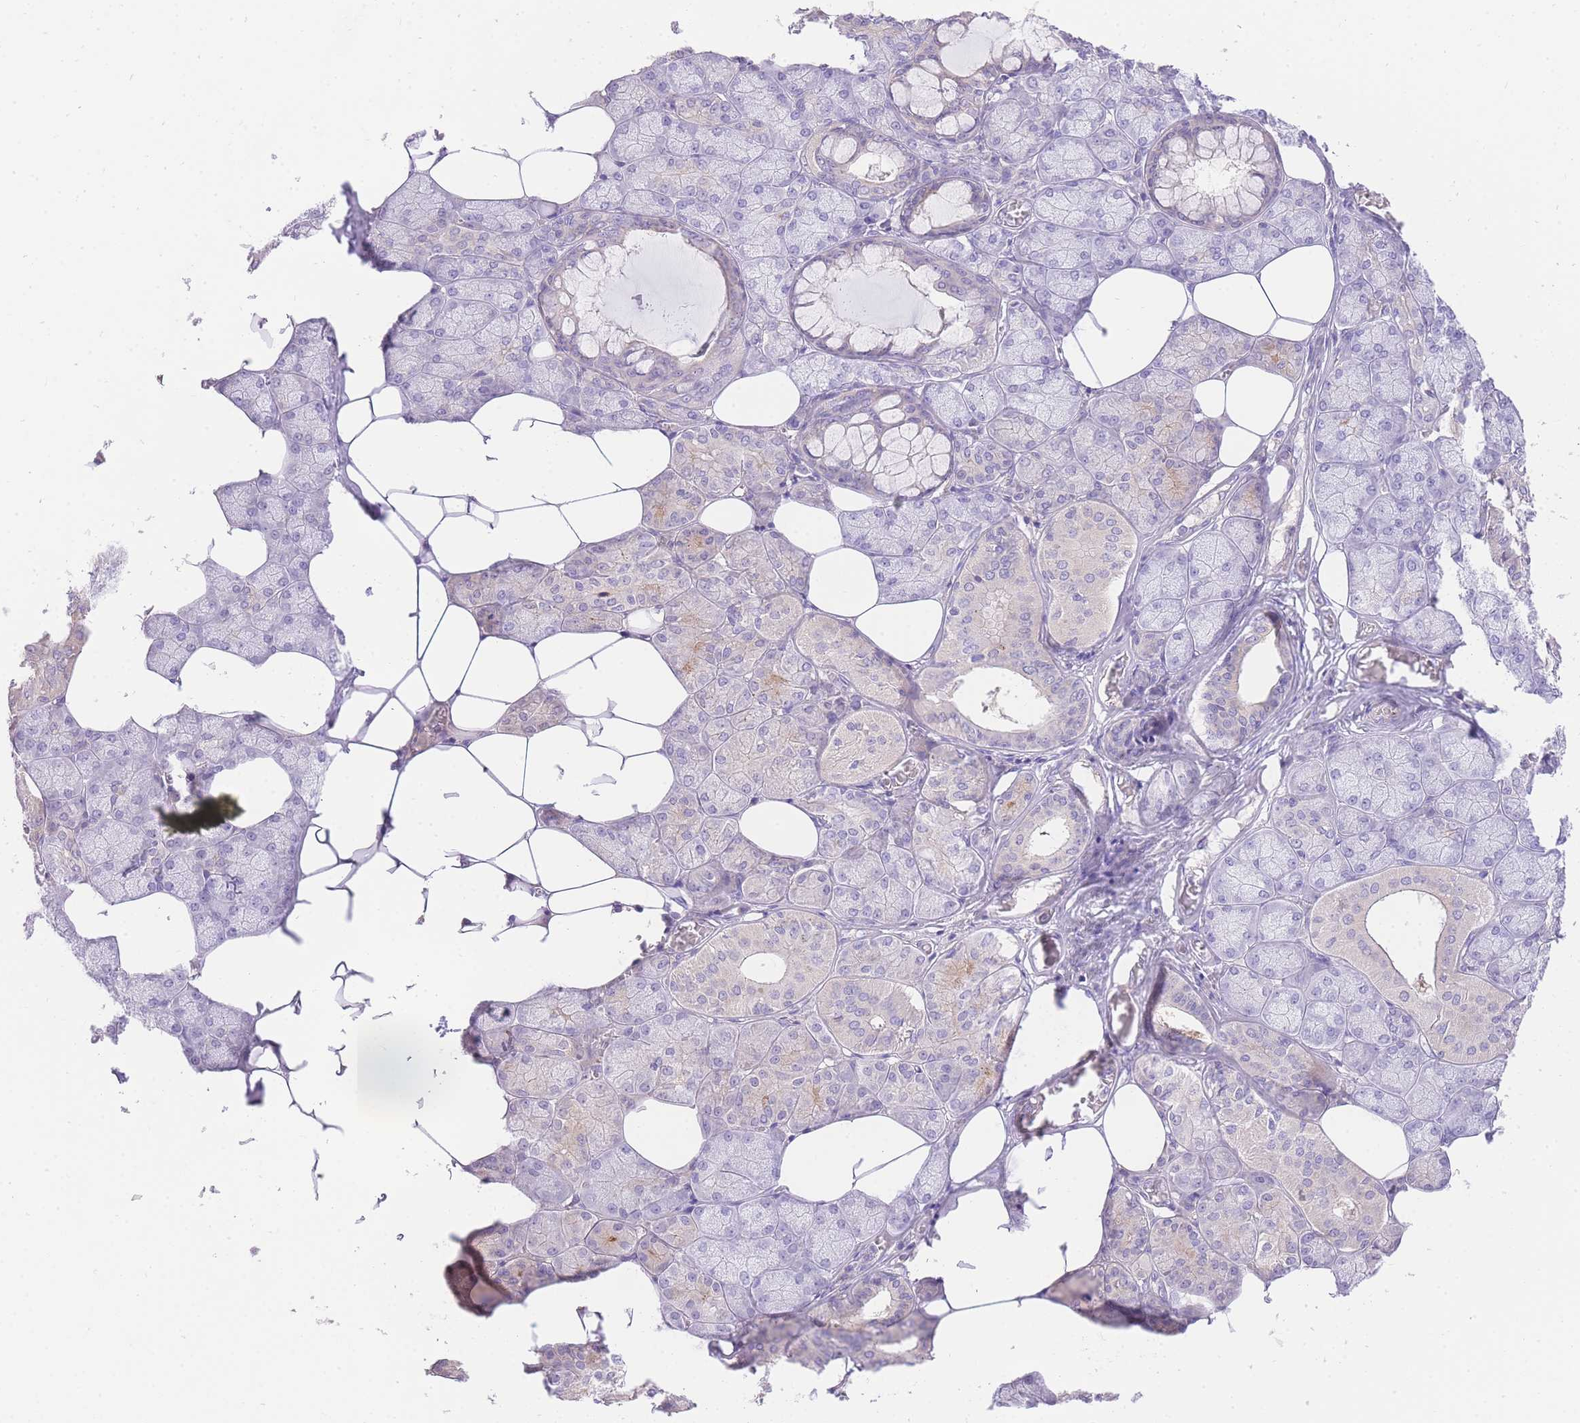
{"staining": {"intensity": "weak", "quantity": "<25%", "location": "cytoplasmic/membranous"}, "tissue": "salivary gland", "cell_type": "Glandular cells", "image_type": "normal", "snomed": [{"axis": "morphology", "description": "Normal tissue, NOS"}, {"axis": "topography", "description": "Salivary gland"}], "caption": "Immunohistochemistry (IHC) histopathology image of normal salivary gland stained for a protein (brown), which shows no staining in glandular cells.", "gene": "LIPH", "patient": {"sex": "male", "age": 62}}